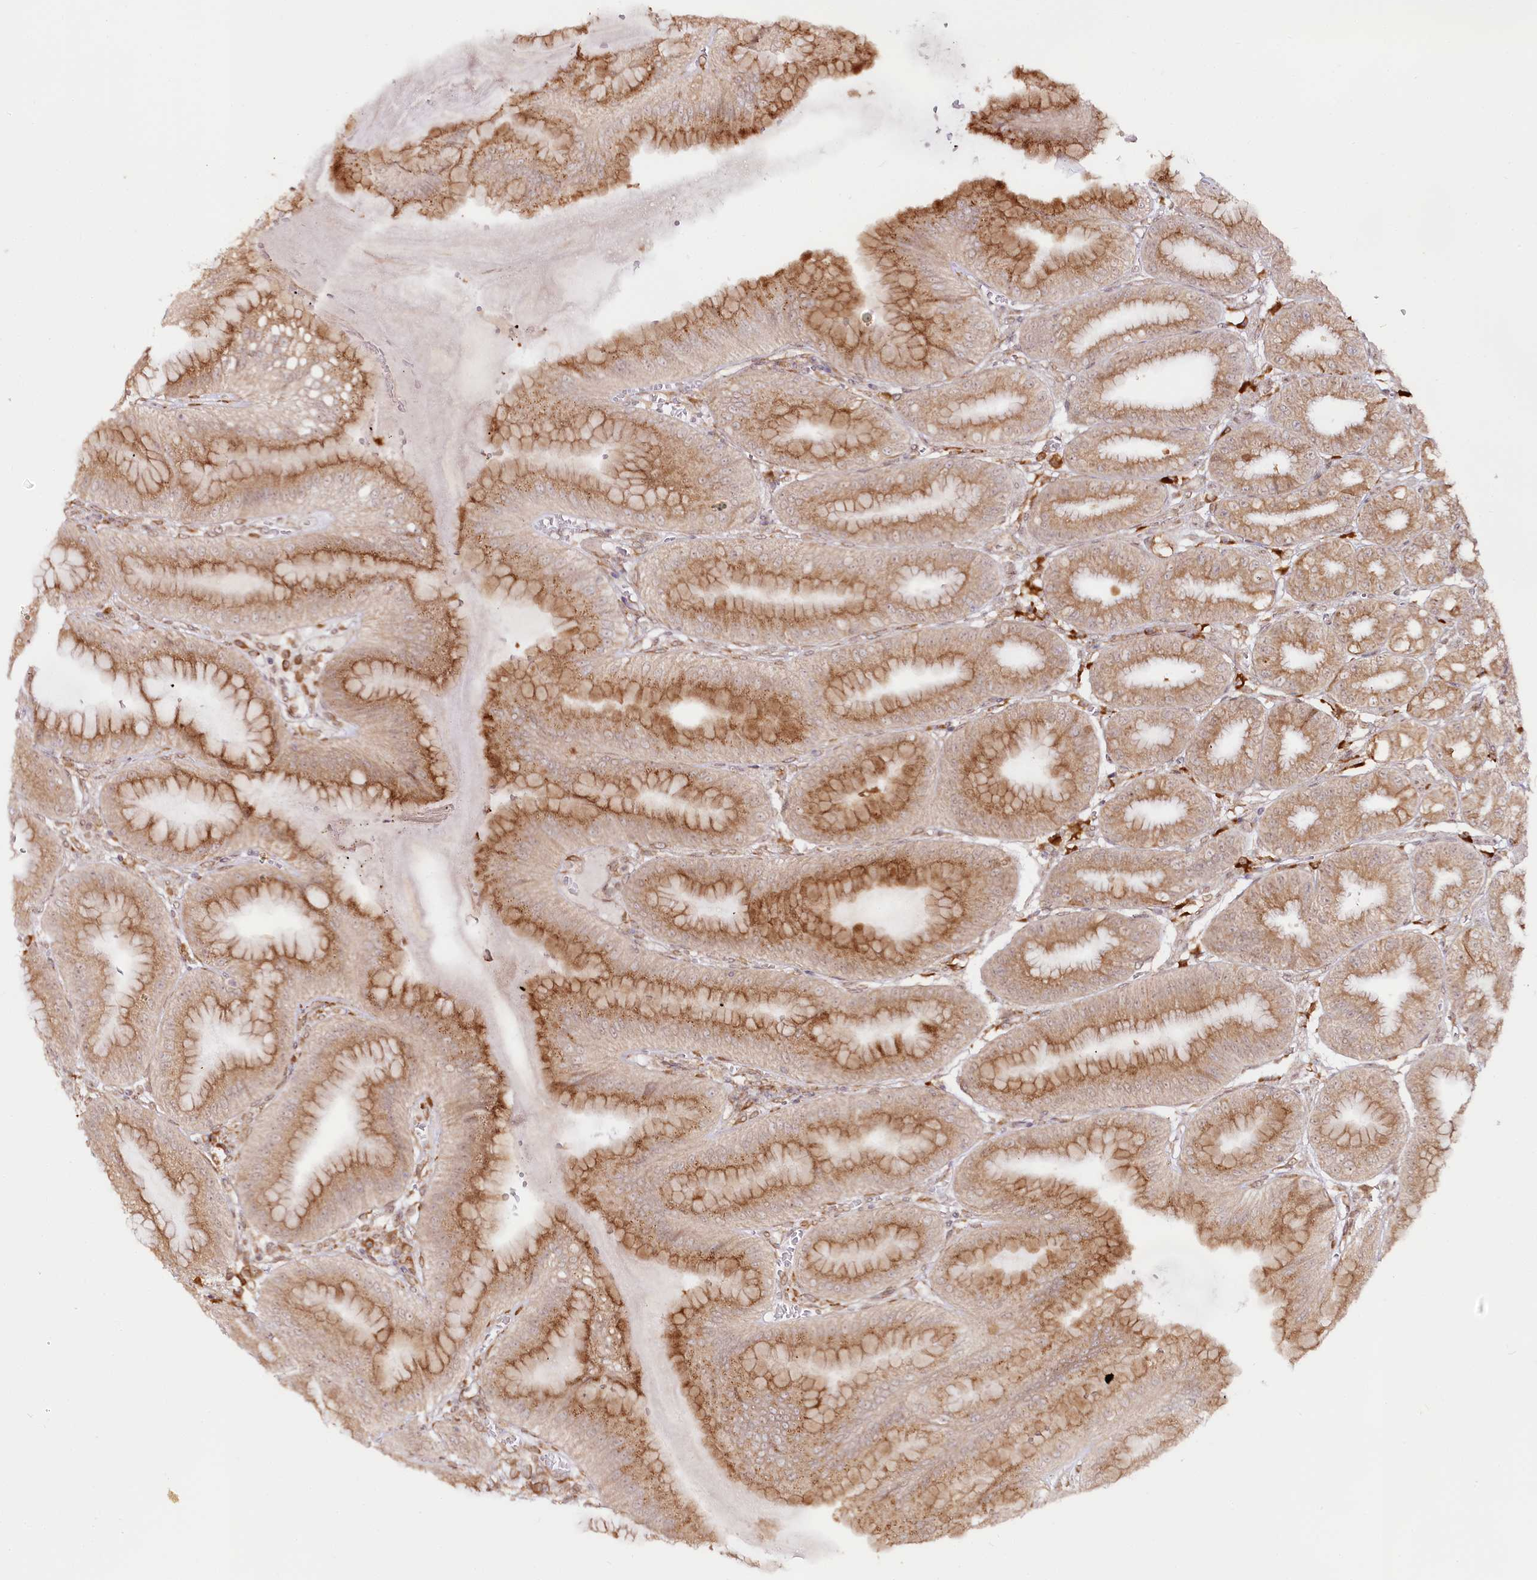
{"staining": {"intensity": "moderate", "quantity": ">75%", "location": "cytoplasmic/membranous,nuclear"}, "tissue": "stomach", "cell_type": "Glandular cells", "image_type": "normal", "snomed": [{"axis": "morphology", "description": "Normal tissue, NOS"}, {"axis": "topography", "description": "Stomach, lower"}], "caption": "Human stomach stained for a protein (brown) demonstrates moderate cytoplasmic/membranous,nuclear positive staining in about >75% of glandular cells.", "gene": "CNPY2", "patient": {"sex": "male", "age": 71}}